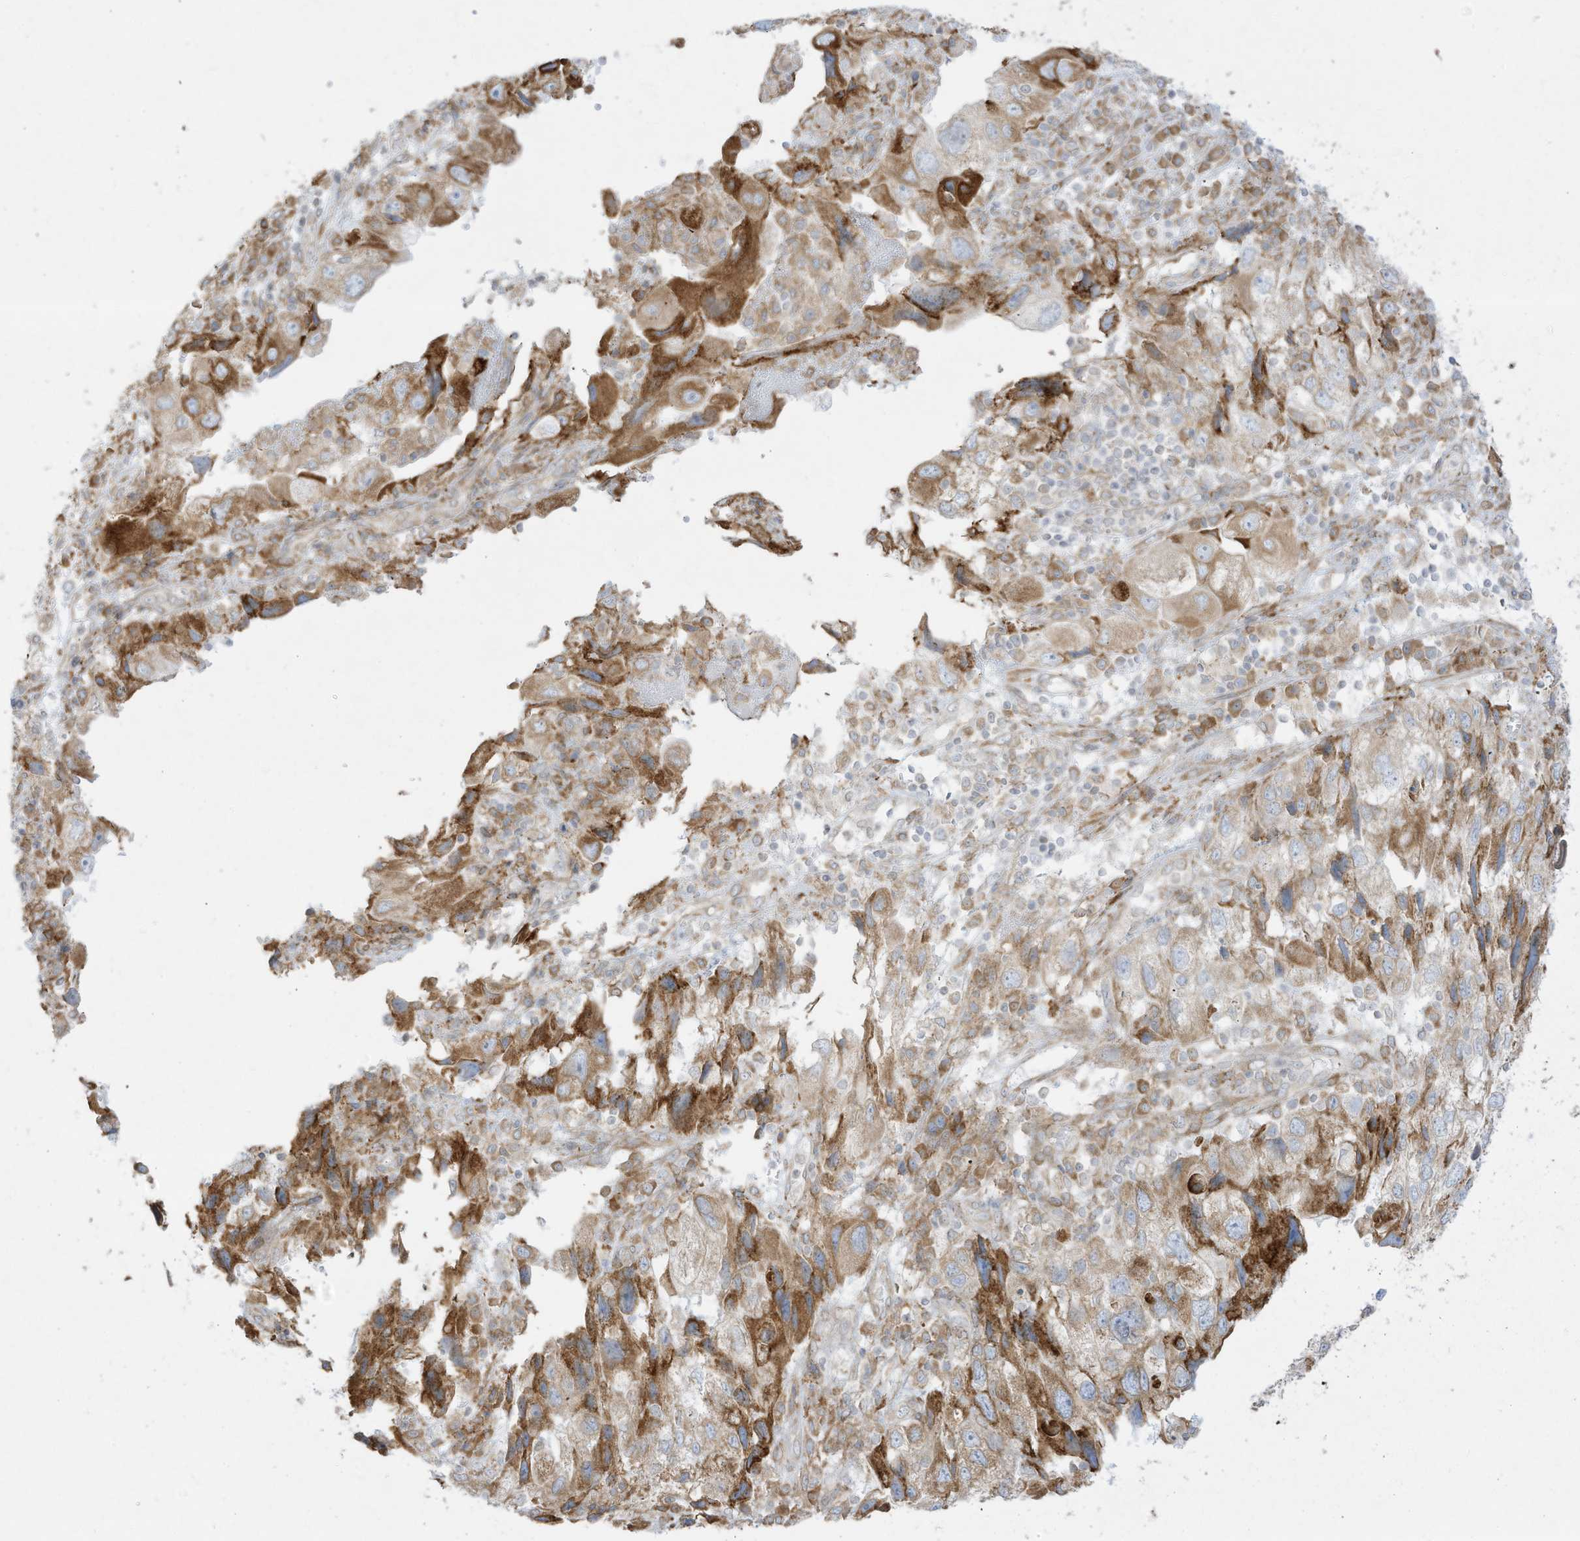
{"staining": {"intensity": "moderate", "quantity": ">75%", "location": "cytoplasmic/membranous"}, "tissue": "endometrial cancer", "cell_type": "Tumor cells", "image_type": "cancer", "snomed": [{"axis": "morphology", "description": "Adenocarcinoma, NOS"}, {"axis": "topography", "description": "Endometrium"}], "caption": "Protein analysis of endometrial cancer (adenocarcinoma) tissue reveals moderate cytoplasmic/membranous expression in about >75% of tumor cells.", "gene": "PTK6", "patient": {"sex": "female", "age": 49}}